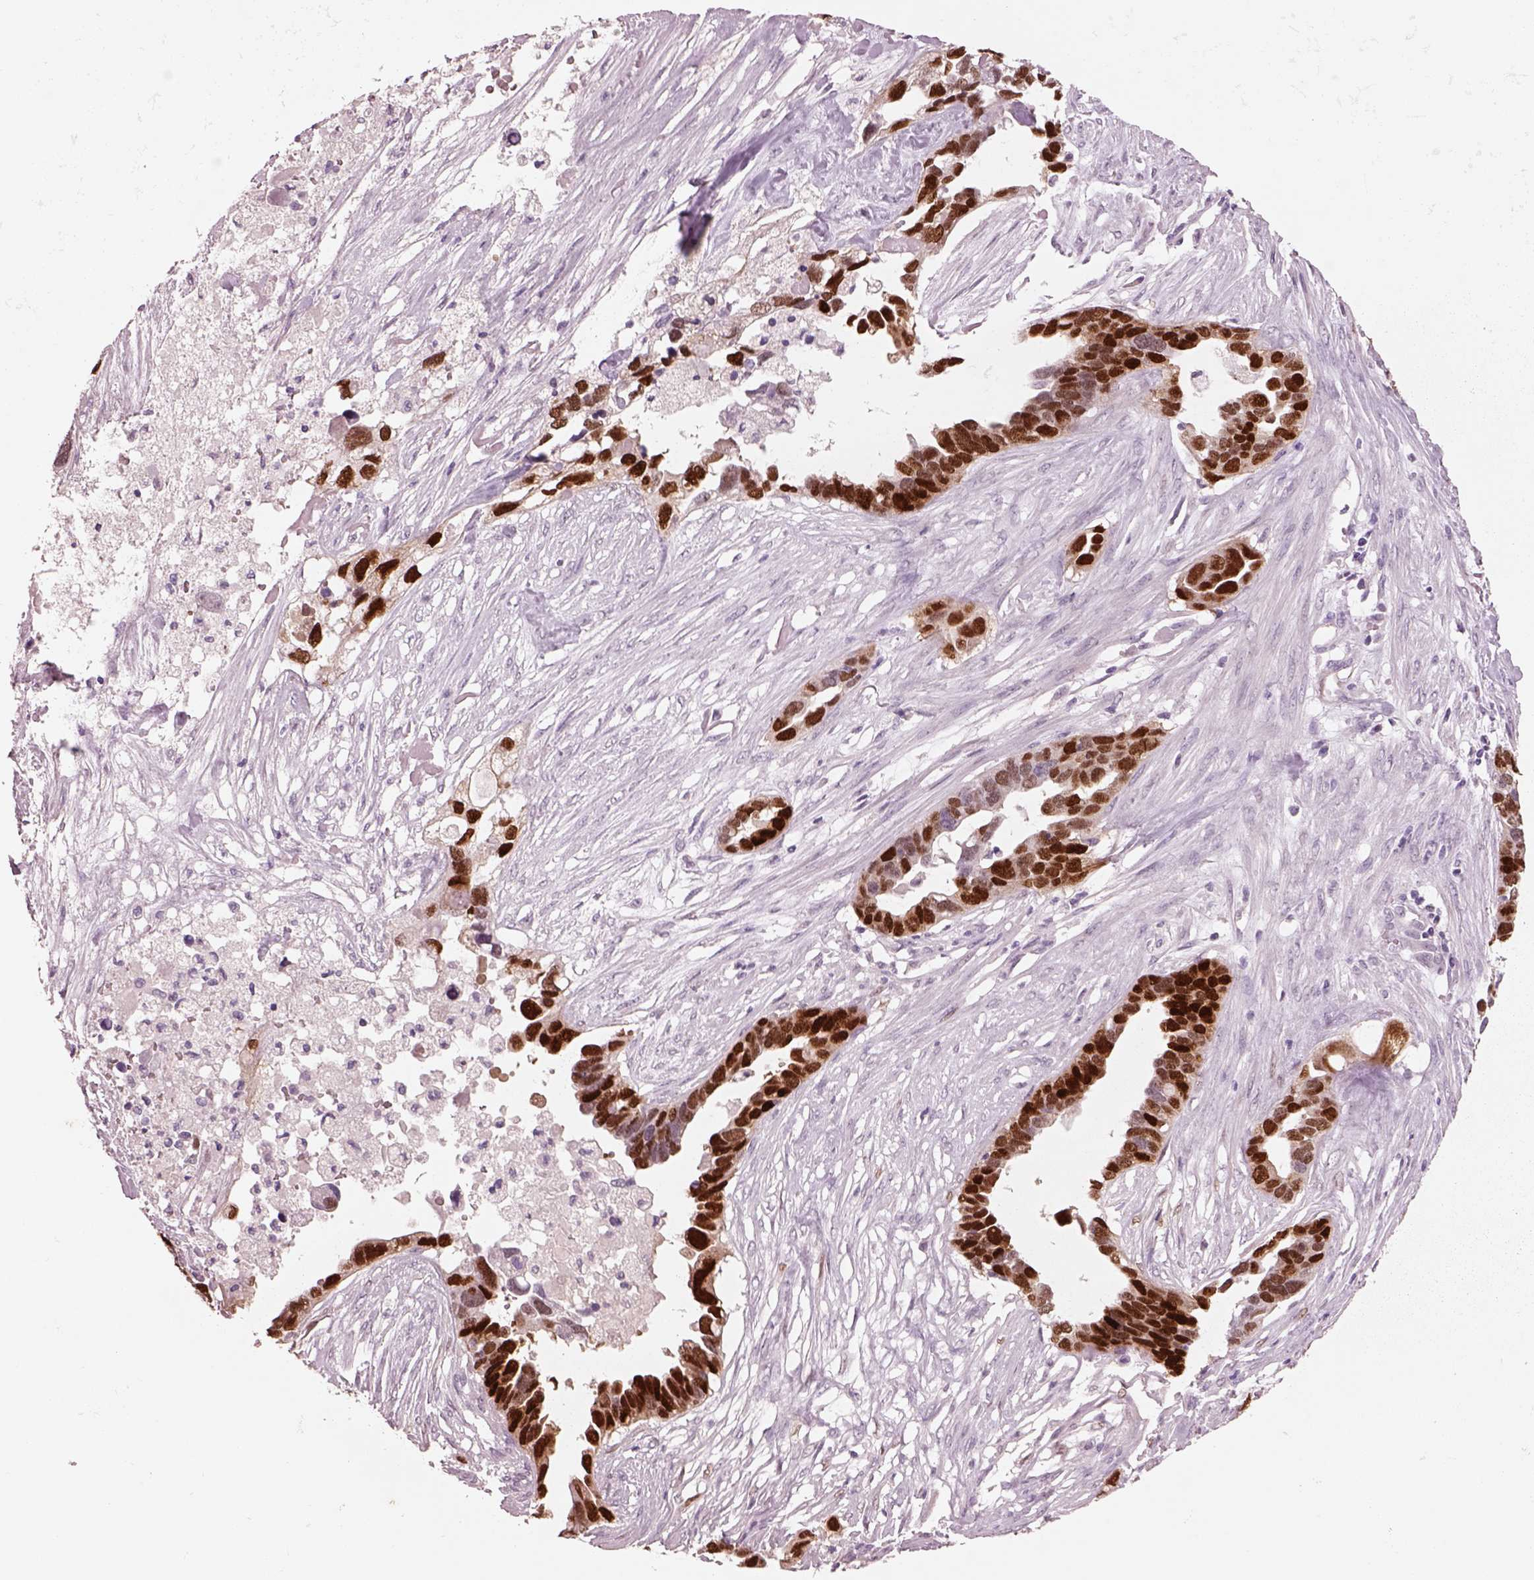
{"staining": {"intensity": "strong", "quantity": ">75%", "location": "nuclear"}, "tissue": "ovarian cancer", "cell_type": "Tumor cells", "image_type": "cancer", "snomed": [{"axis": "morphology", "description": "Cystadenocarcinoma, serous, NOS"}, {"axis": "topography", "description": "Ovary"}], "caption": "Ovarian cancer was stained to show a protein in brown. There is high levels of strong nuclear positivity in approximately >75% of tumor cells.", "gene": "SOX9", "patient": {"sex": "female", "age": 54}}